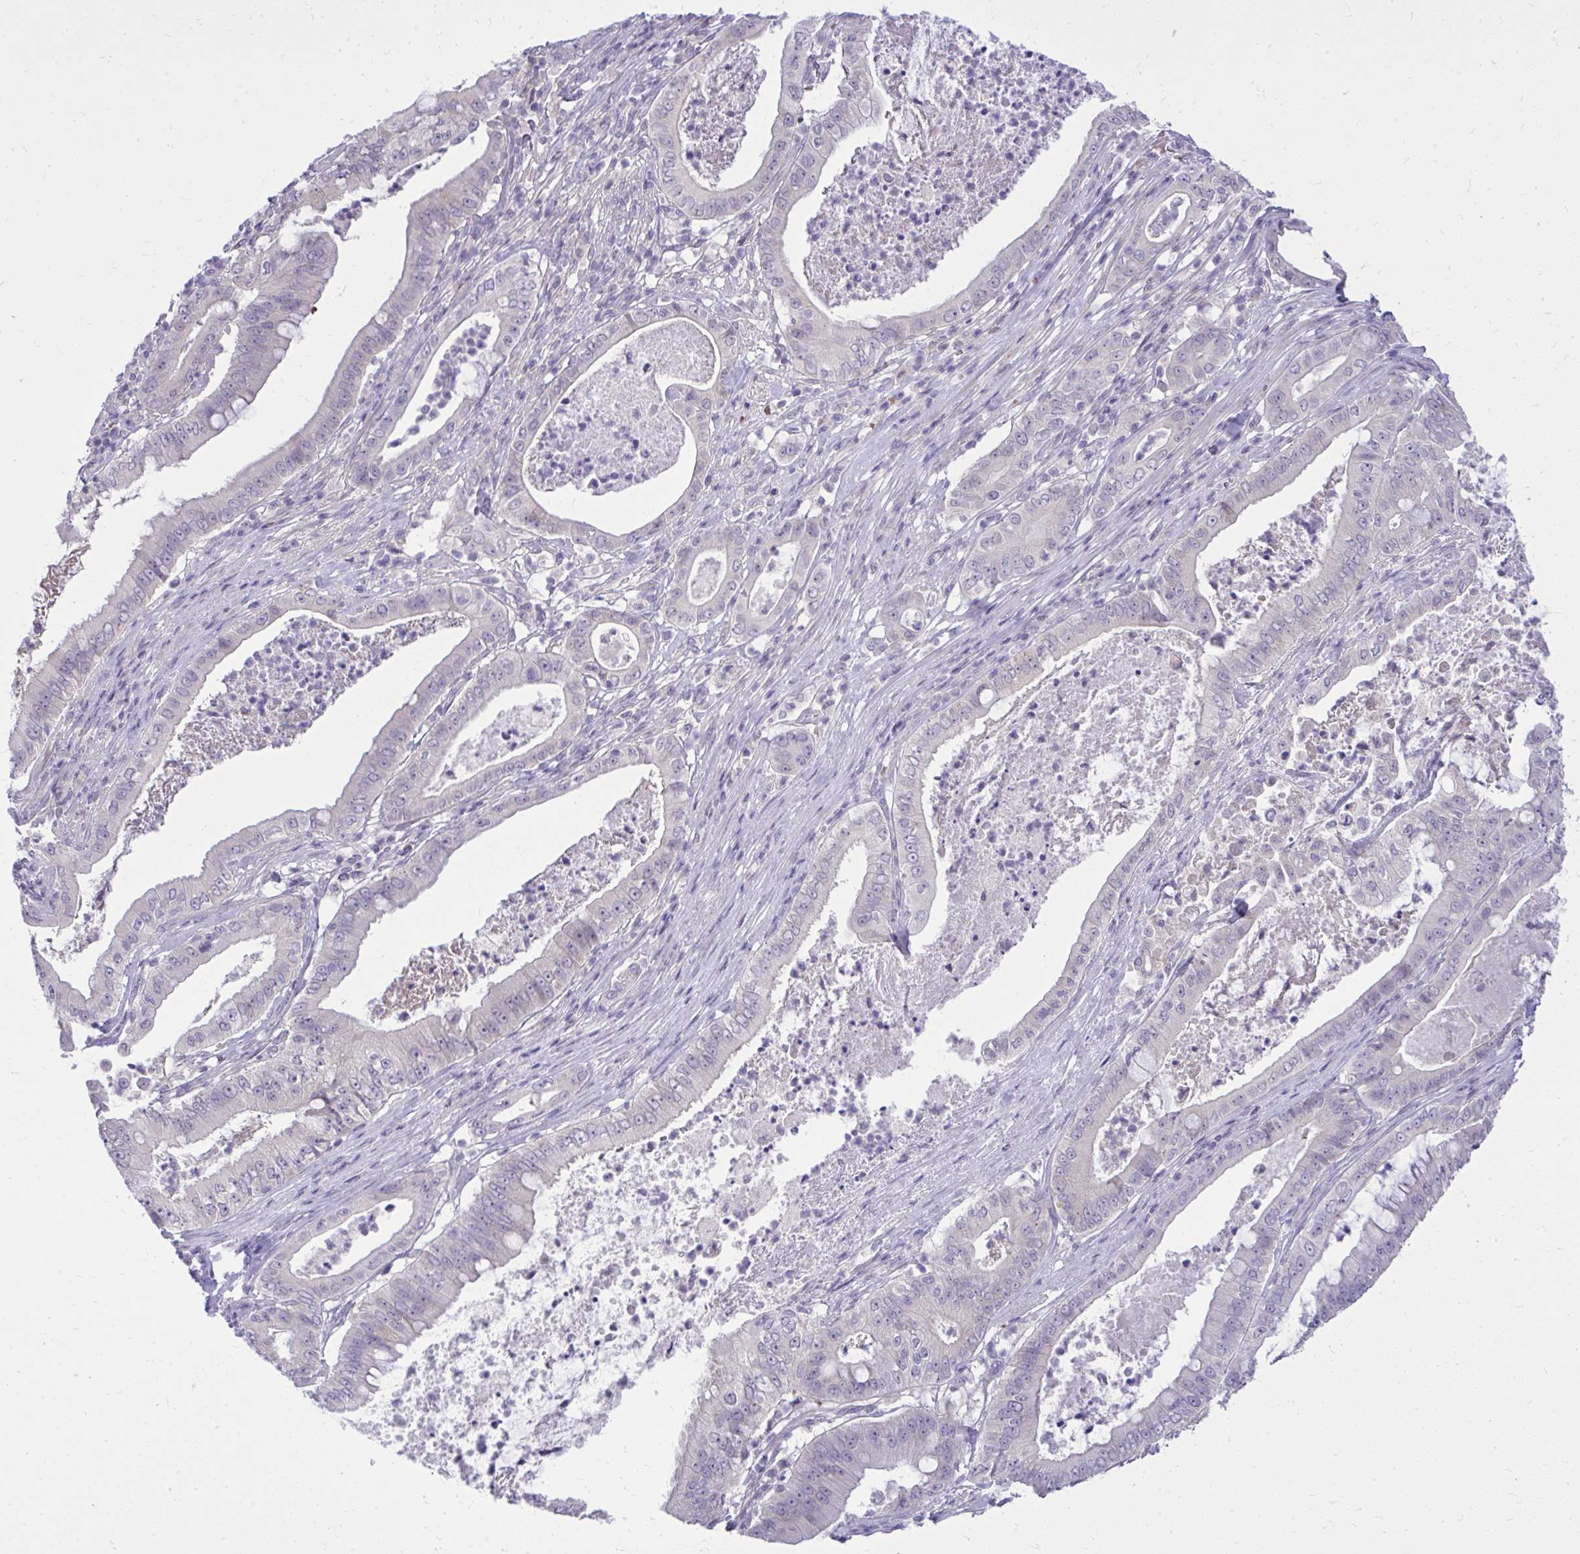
{"staining": {"intensity": "negative", "quantity": "none", "location": "none"}, "tissue": "pancreatic cancer", "cell_type": "Tumor cells", "image_type": "cancer", "snomed": [{"axis": "morphology", "description": "Adenocarcinoma, NOS"}, {"axis": "topography", "description": "Pancreas"}], "caption": "A photomicrograph of human adenocarcinoma (pancreatic) is negative for staining in tumor cells. The staining is performed using DAB (3,3'-diaminobenzidine) brown chromogen with nuclei counter-stained in using hematoxylin.", "gene": "DPY19L1", "patient": {"sex": "male", "age": 71}}